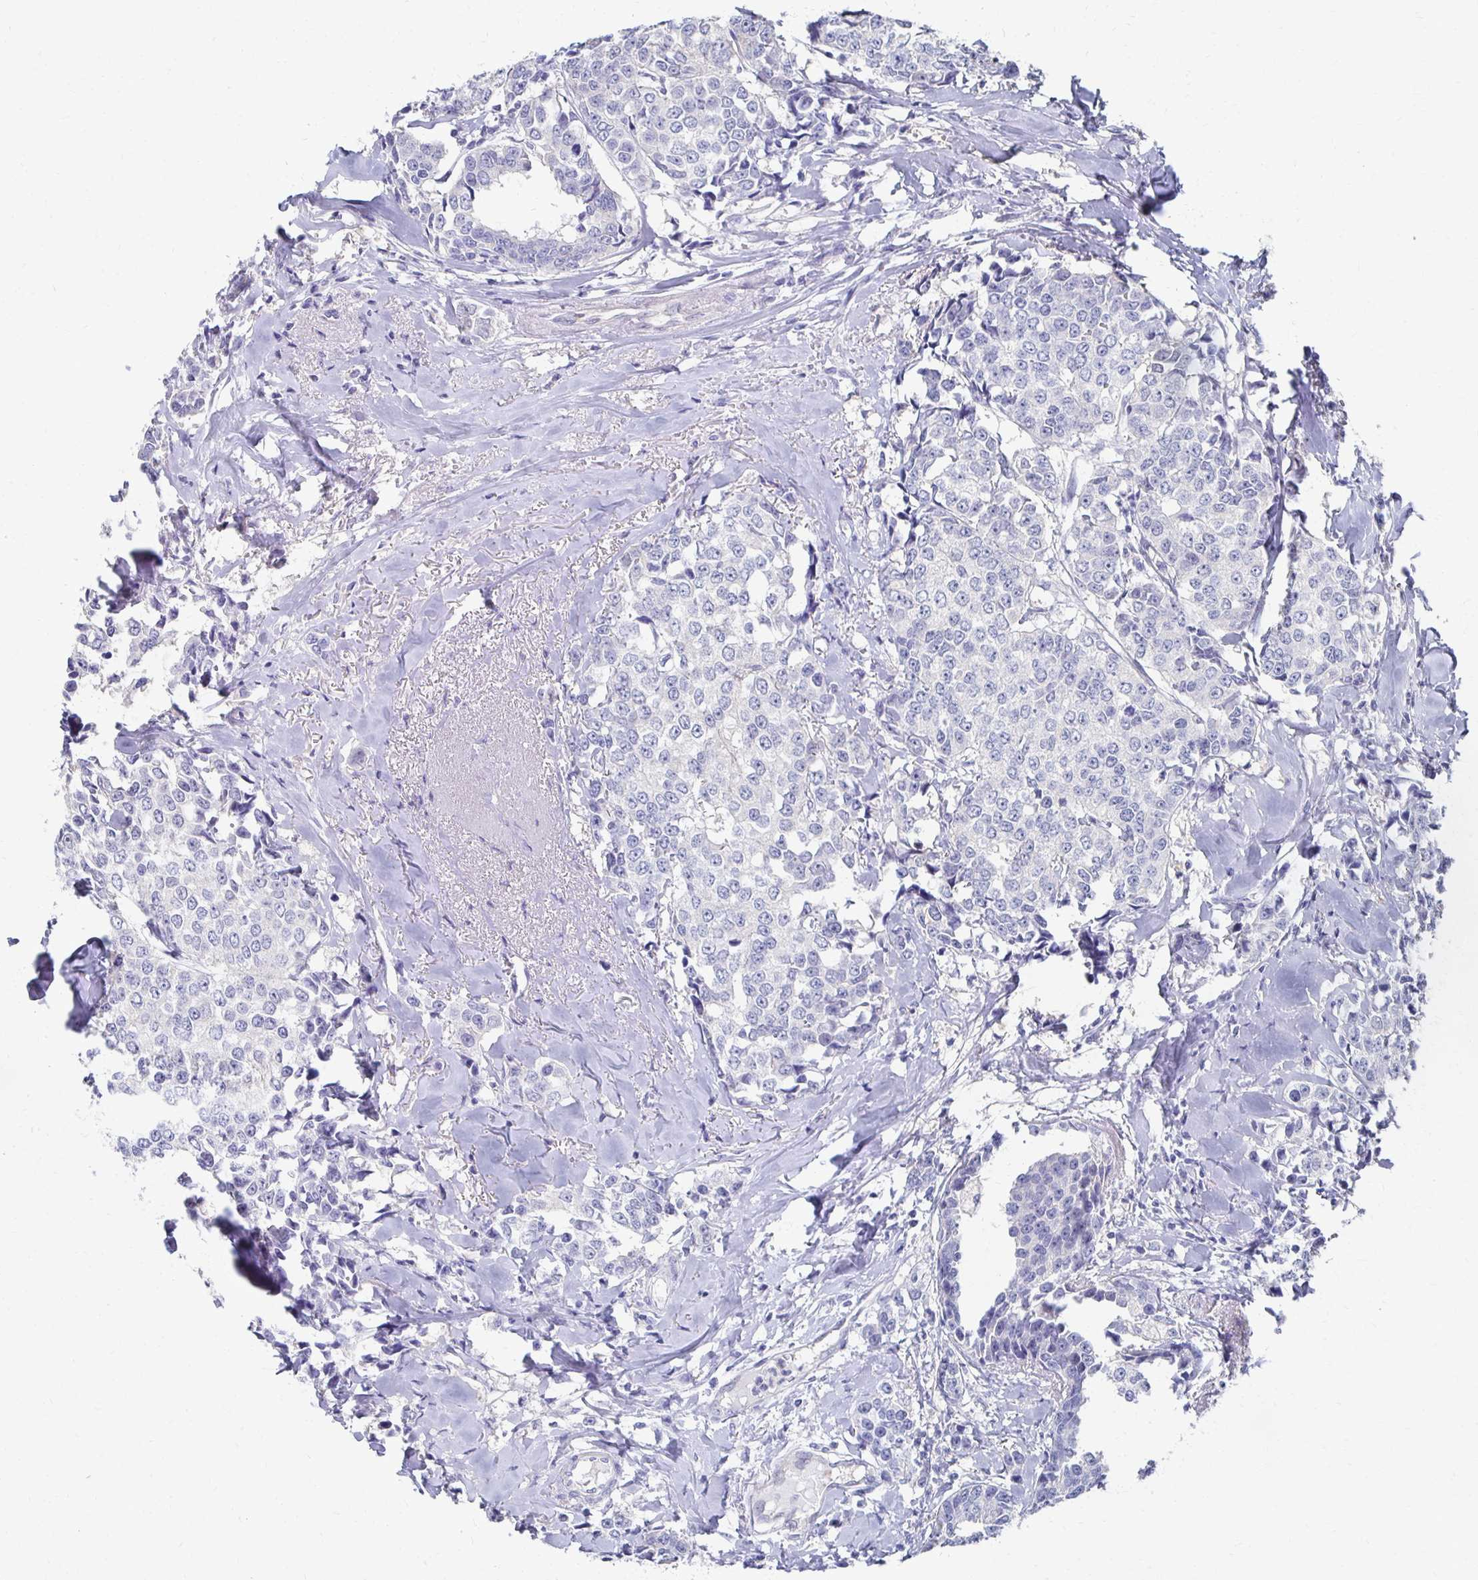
{"staining": {"intensity": "negative", "quantity": "none", "location": "none"}, "tissue": "breast cancer", "cell_type": "Tumor cells", "image_type": "cancer", "snomed": [{"axis": "morphology", "description": "Duct carcinoma"}, {"axis": "topography", "description": "Breast"}], "caption": "Immunohistochemical staining of human breast invasive ductal carcinoma displays no significant expression in tumor cells.", "gene": "SYCP3", "patient": {"sex": "female", "age": 80}}